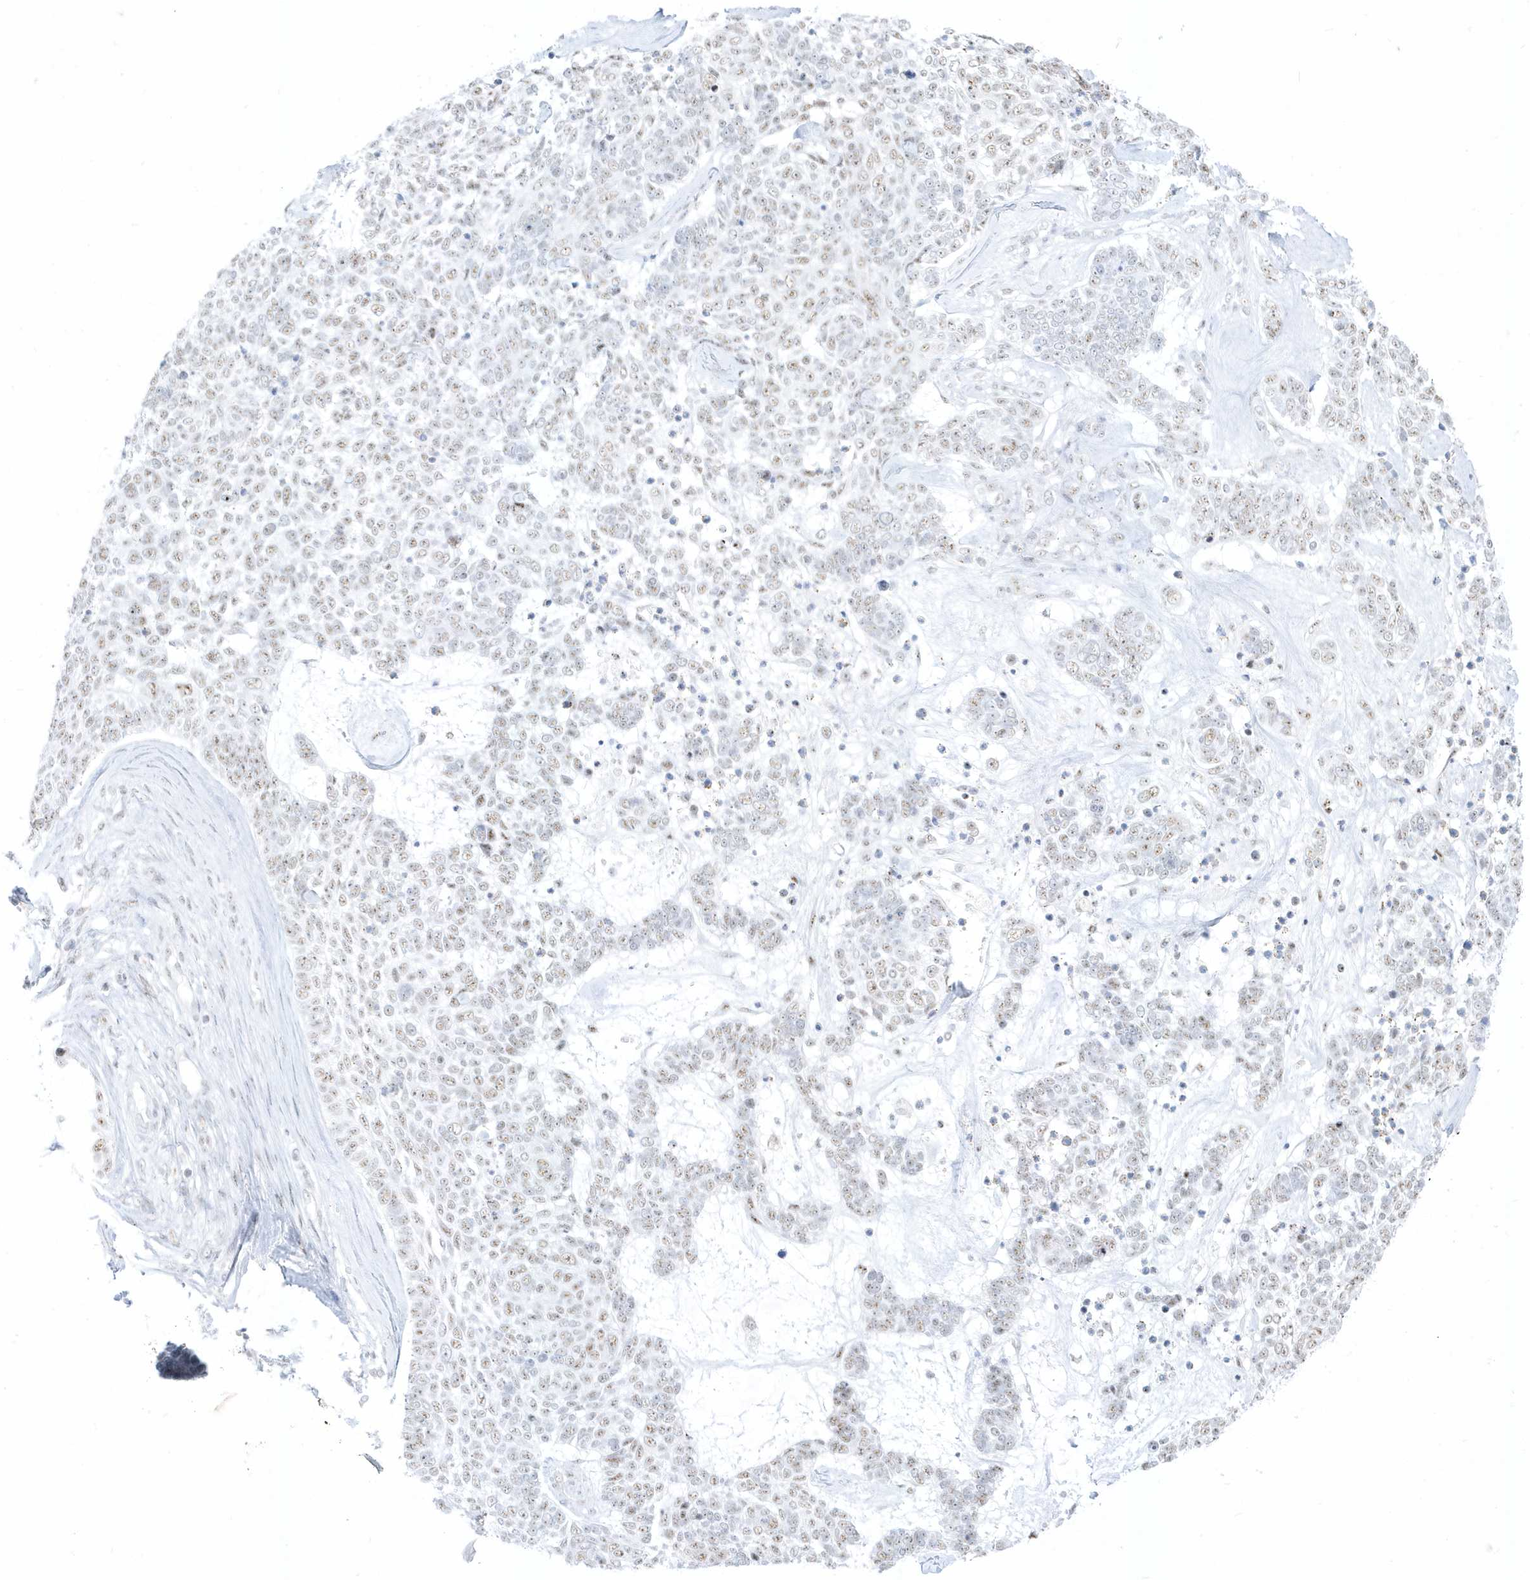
{"staining": {"intensity": "weak", "quantity": ">75%", "location": "nuclear"}, "tissue": "skin cancer", "cell_type": "Tumor cells", "image_type": "cancer", "snomed": [{"axis": "morphology", "description": "Basal cell carcinoma"}, {"axis": "topography", "description": "Skin"}], "caption": "Weak nuclear positivity for a protein is seen in approximately >75% of tumor cells of skin basal cell carcinoma using IHC.", "gene": "PLEKHN1", "patient": {"sex": "female", "age": 81}}